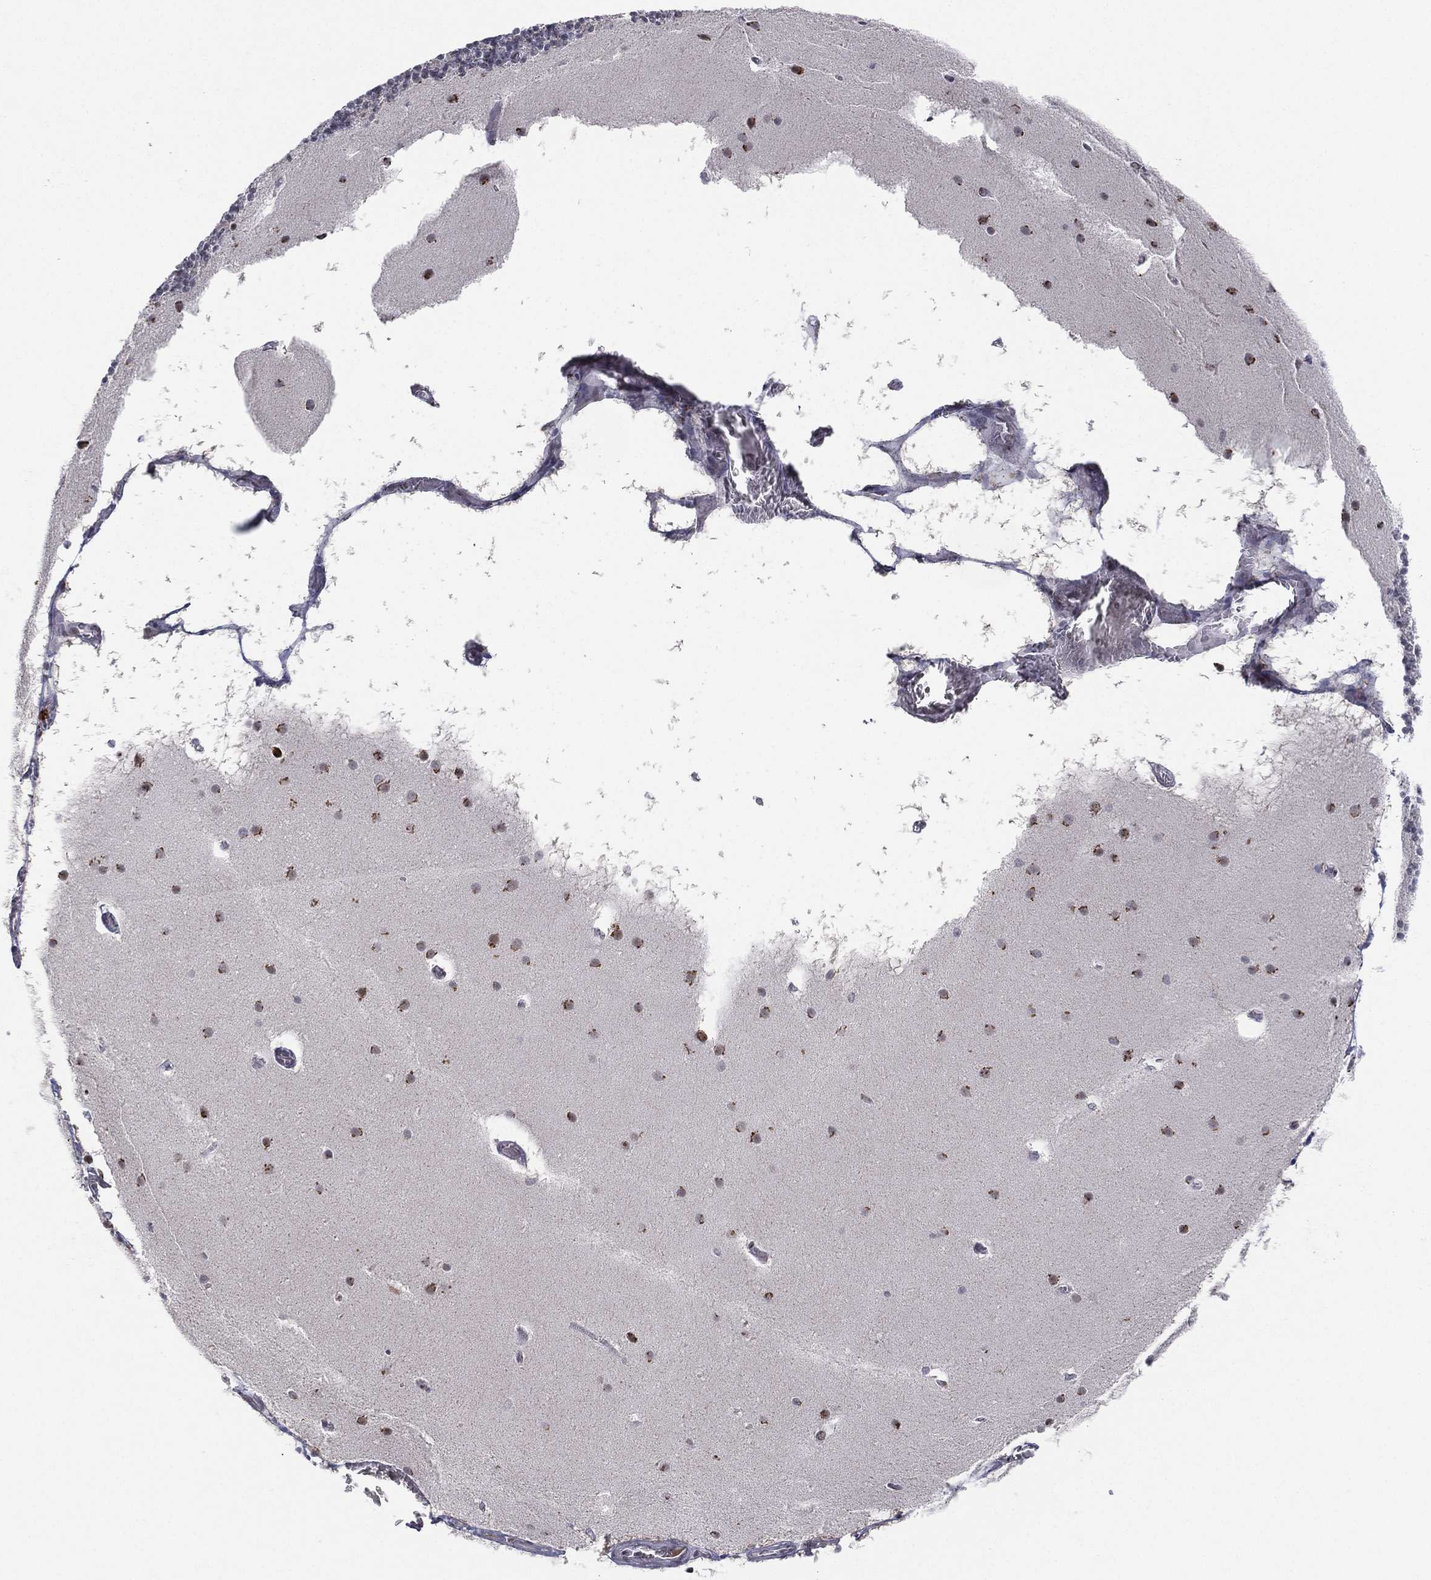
{"staining": {"intensity": "negative", "quantity": "none", "location": "none"}, "tissue": "cerebellum", "cell_type": "Cells in granular layer", "image_type": "normal", "snomed": [{"axis": "morphology", "description": "Normal tissue, NOS"}, {"axis": "topography", "description": "Cerebellum"}], "caption": "This is an IHC image of benign human cerebellum. There is no expression in cells in granular layer.", "gene": "CD177", "patient": {"sex": "male", "age": 70}}